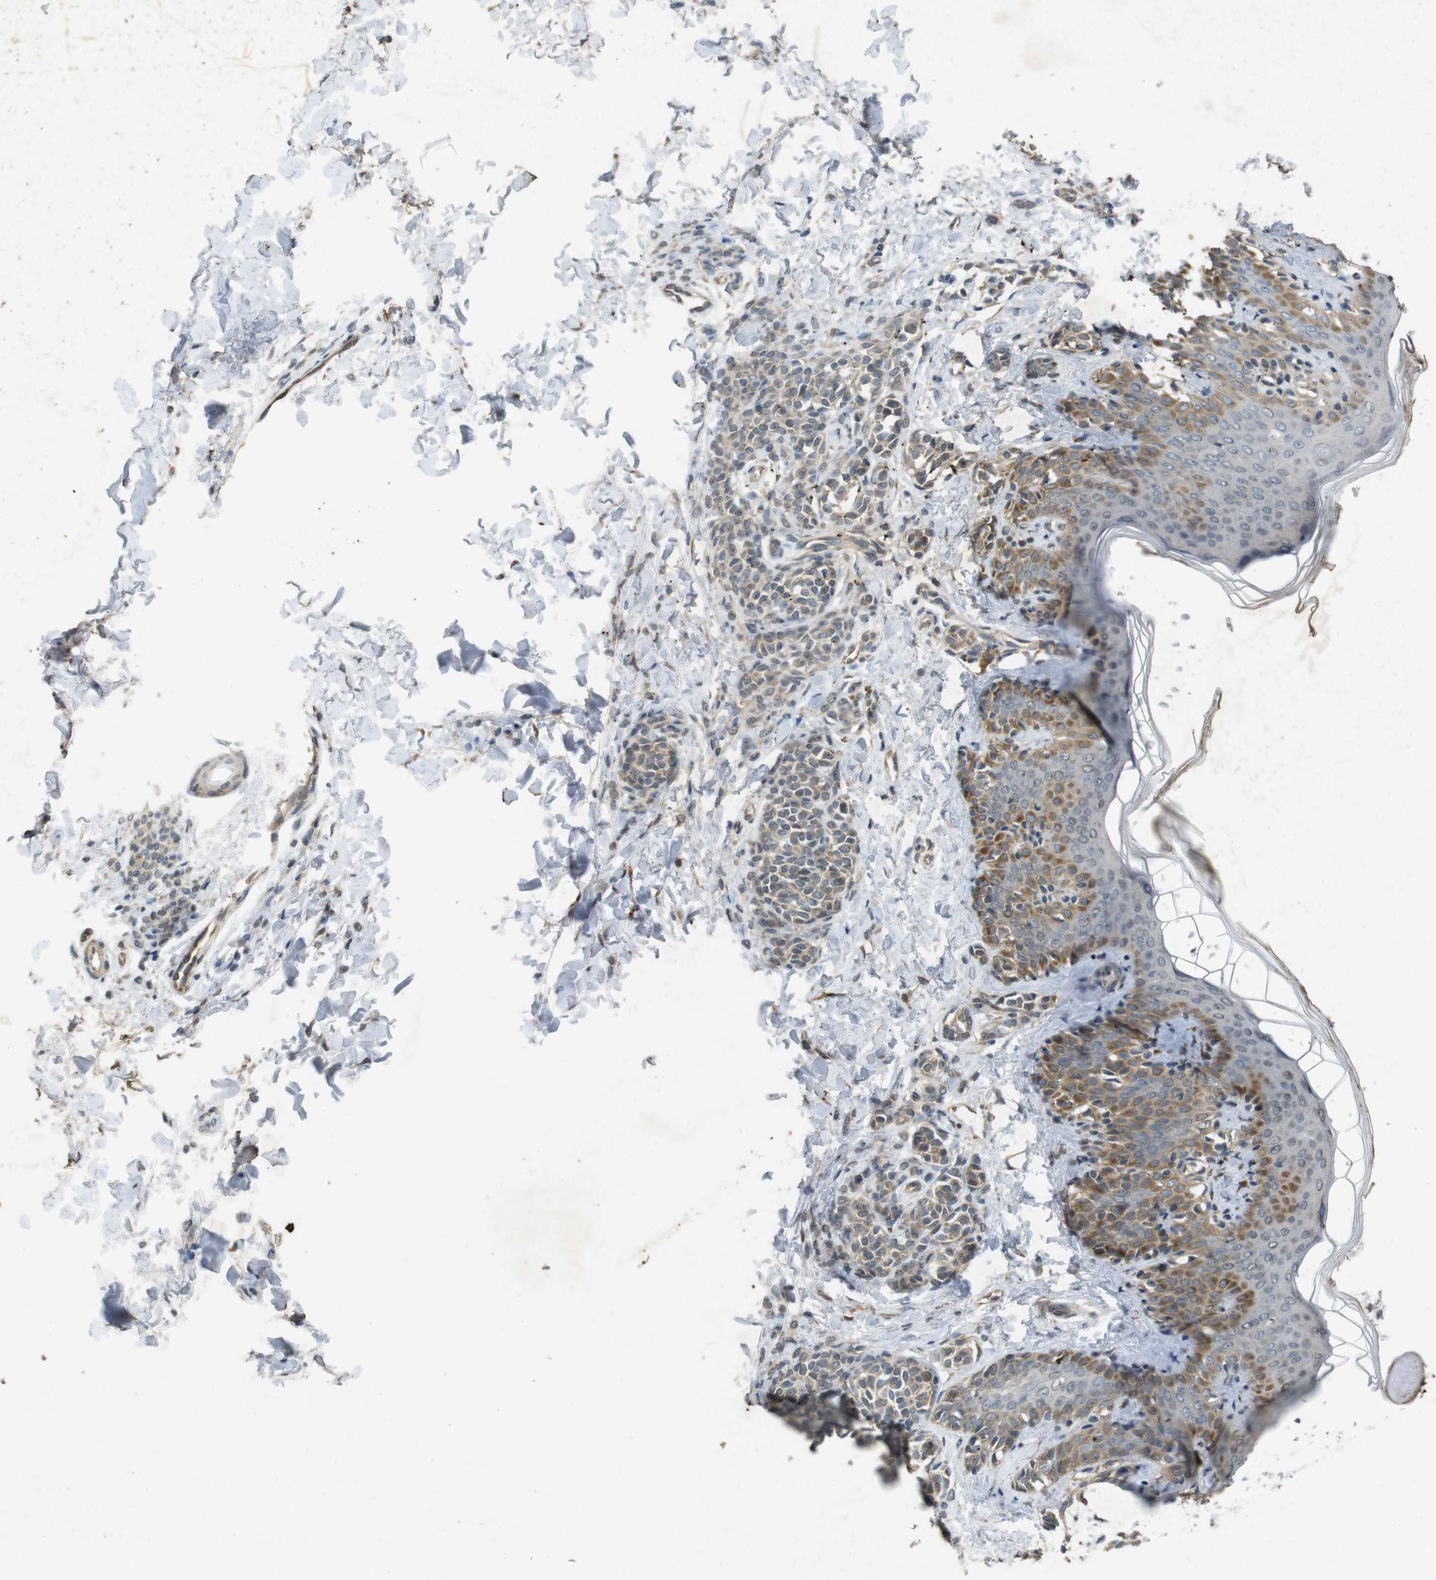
{"staining": {"intensity": "weak", "quantity": ">75%", "location": "cytoplasmic/membranous"}, "tissue": "skin", "cell_type": "Fibroblasts", "image_type": "normal", "snomed": [{"axis": "morphology", "description": "Normal tissue, NOS"}, {"axis": "topography", "description": "Skin"}], "caption": "A photomicrograph of skin stained for a protein displays weak cytoplasmic/membranous brown staining in fibroblasts. (DAB IHC, brown staining for protein, blue staining for nuclei).", "gene": "FLCN", "patient": {"sex": "male", "age": 16}}